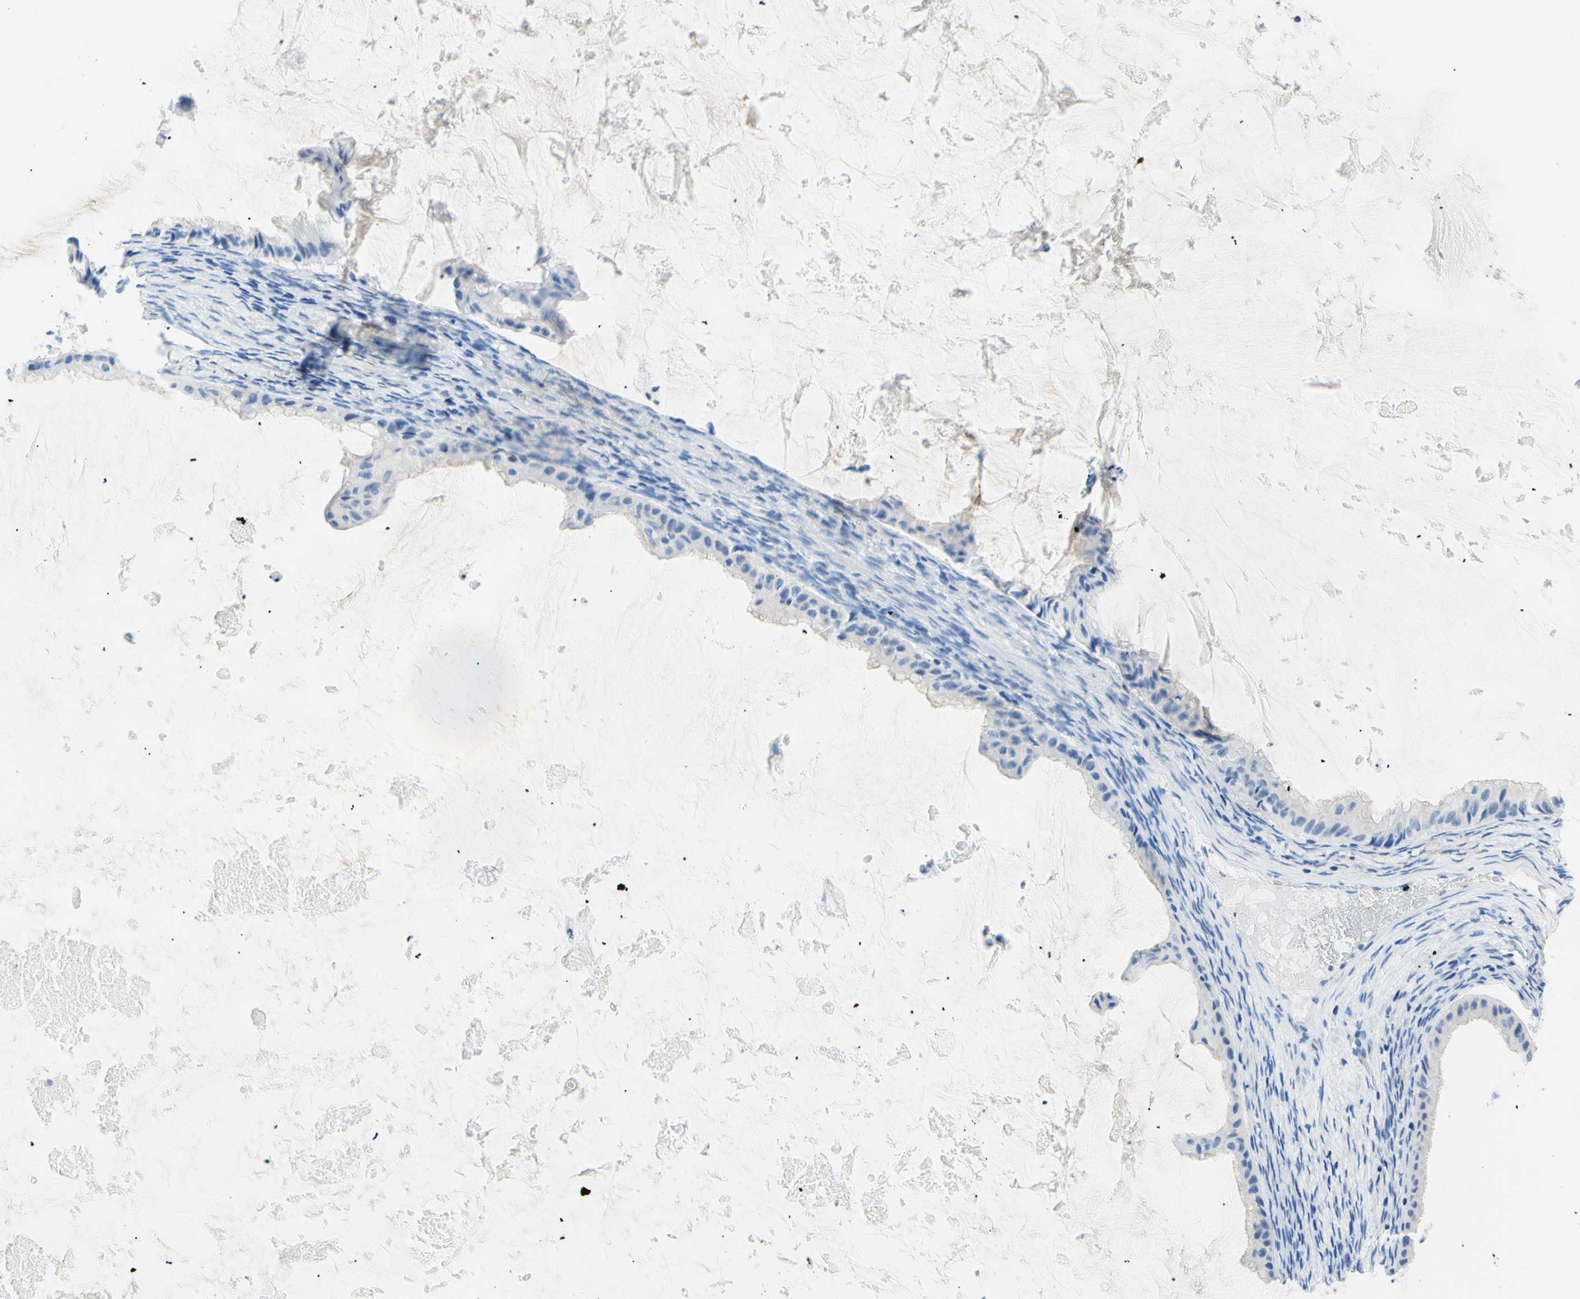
{"staining": {"intensity": "negative", "quantity": "none", "location": "none"}, "tissue": "ovarian cancer", "cell_type": "Tumor cells", "image_type": "cancer", "snomed": [{"axis": "morphology", "description": "Cystadenocarcinoma, mucinous, NOS"}, {"axis": "topography", "description": "Ovary"}], "caption": "DAB immunohistochemical staining of human mucinous cystadenocarcinoma (ovarian) reveals no significant positivity in tumor cells.", "gene": "HPCA", "patient": {"sex": "female", "age": 61}}